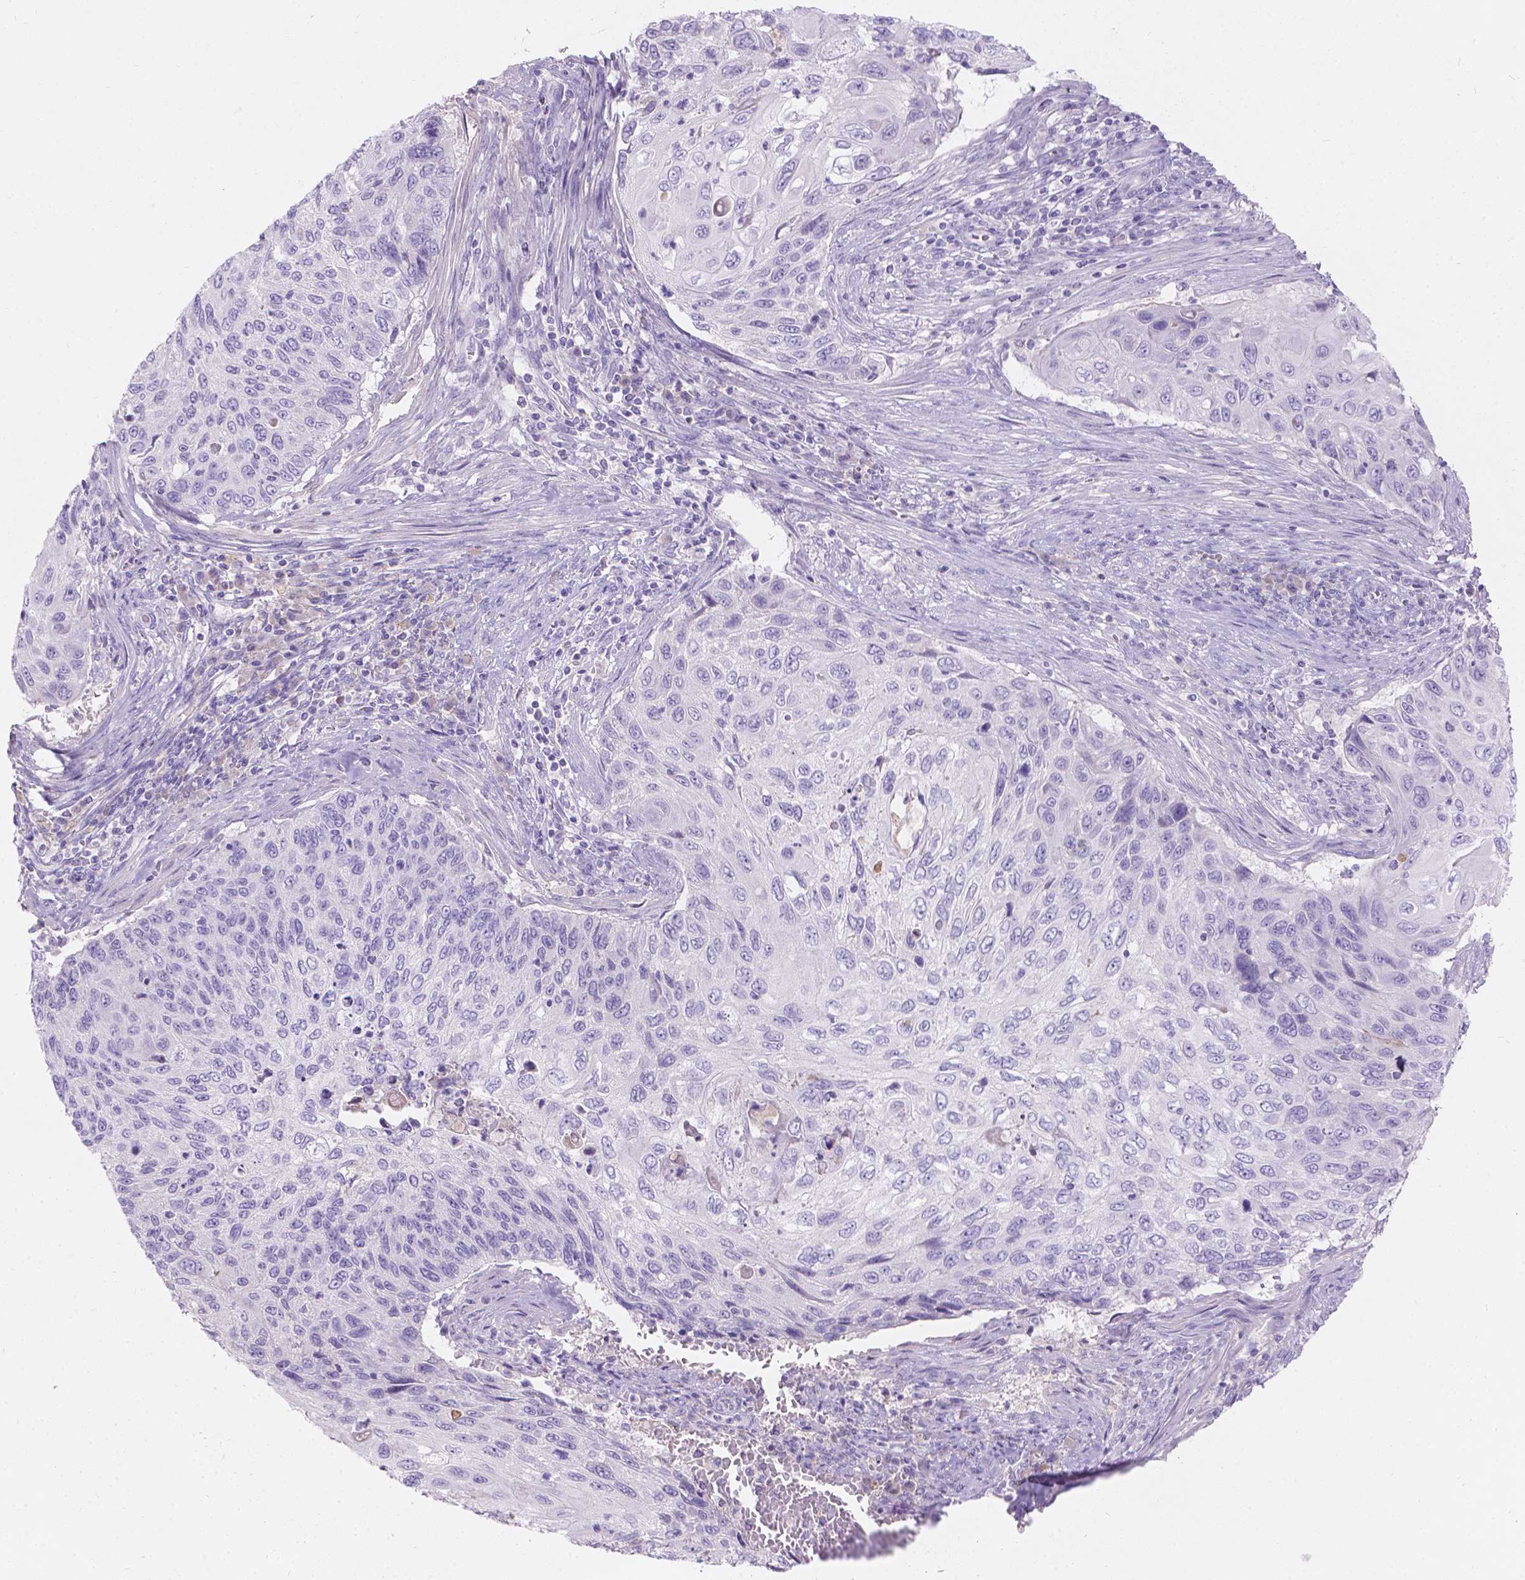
{"staining": {"intensity": "negative", "quantity": "none", "location": "none"}, "tissue": "cervical cancer", "cell_type": "Tumor cells", "image_type": "cancer", "snomed": [{"axis": "morphology", "description": "Squamous cell carcinoma, NOS"}, {"axis": "topography", "description": "Cervix"}], "caption": "Tumor cells show no significant protein staining in cervical cancer (squamous cell carcinoma). Nuclei are stained in blue.", "gene": "GAL3ST2", "patient": {"sex": "female", "age": 70}}